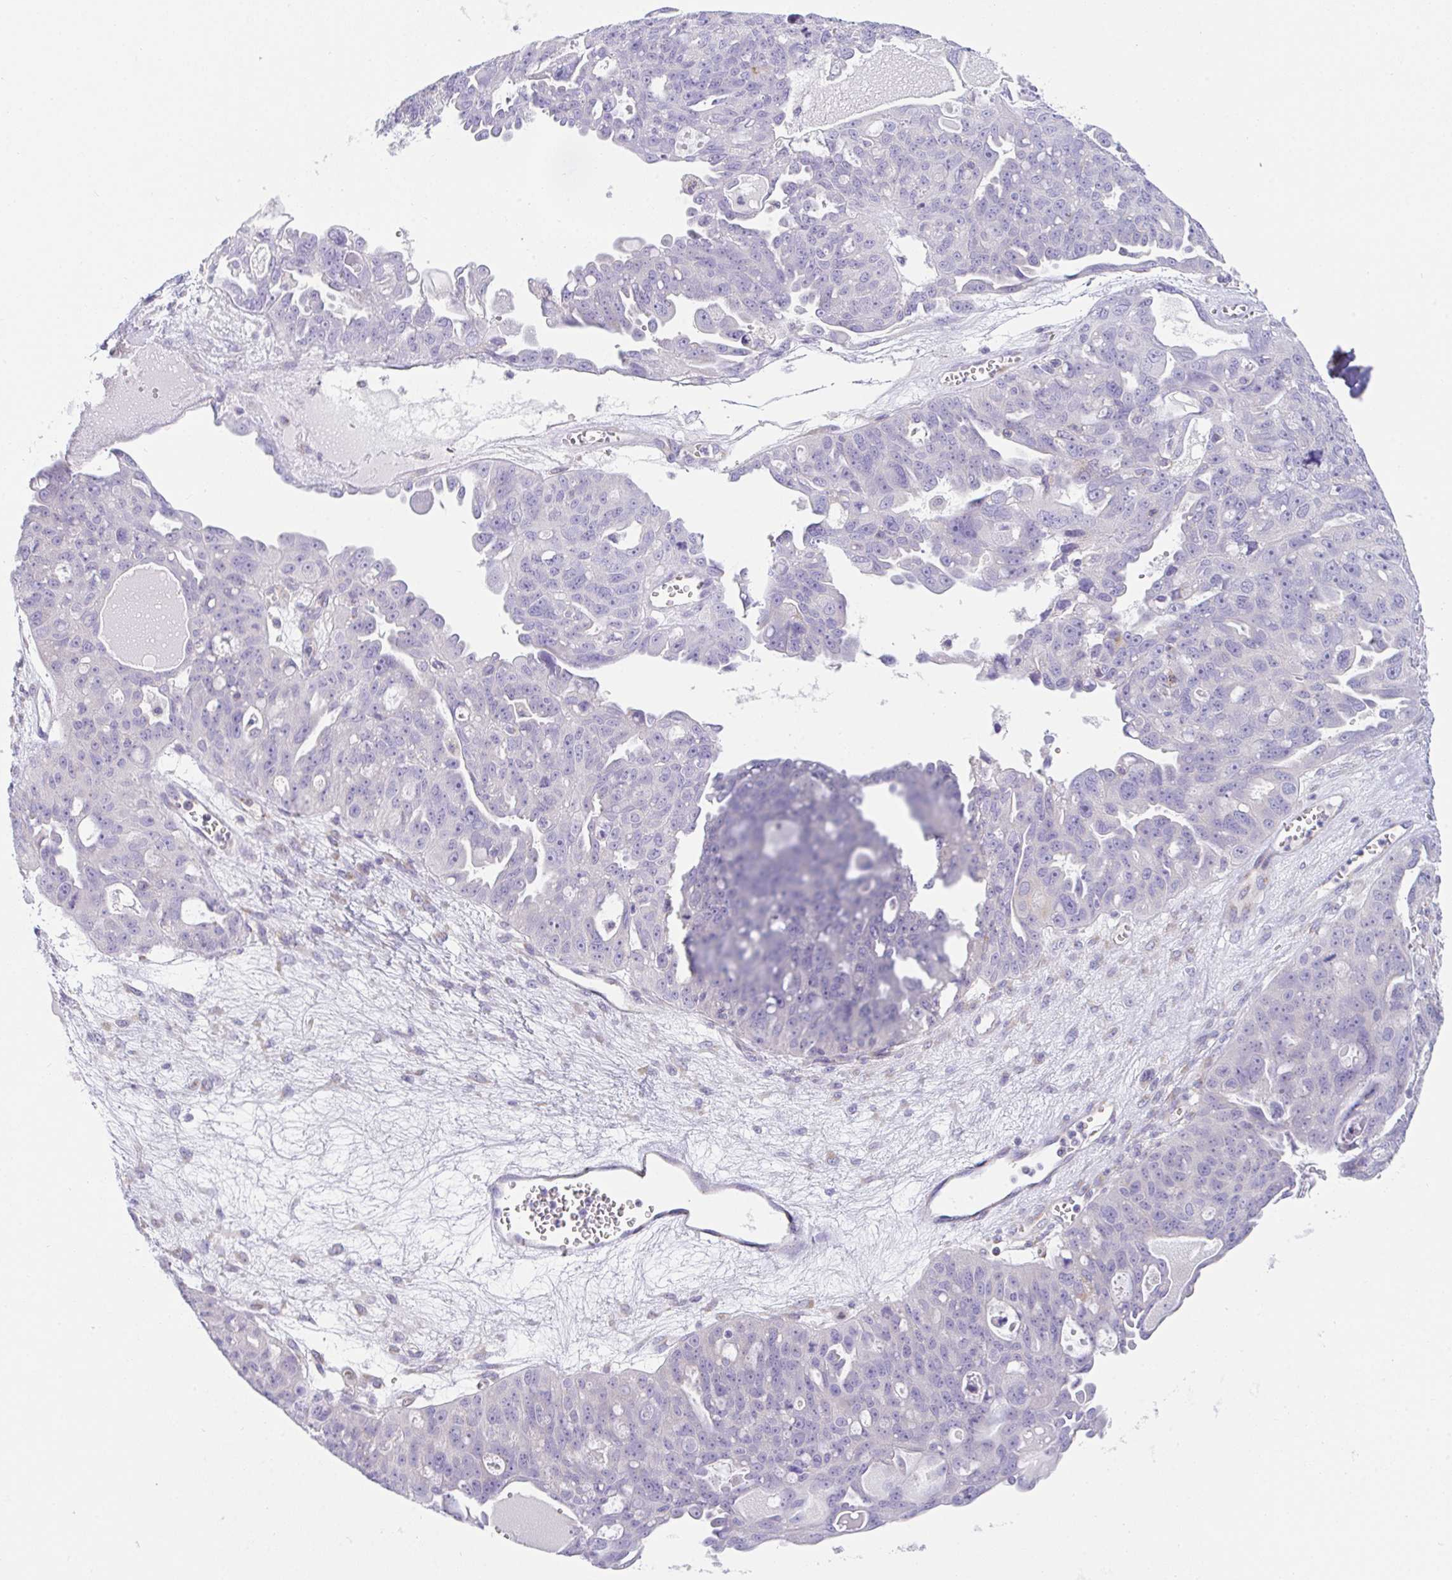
{"staining": {"intensity": "negative", "quantity": "none", "location": "none"}, "tissue": "ovarian cancer", "cell_type": "Tumor cells", "image_type": "cancer", "snomed": [{"axis": "morphology", "description": "Carcinoma, endometroid"}, {"axis": "topography", "description": "Ovary"}], "caption": "Immunohistochemistry image of neoplastic tissue: endometroid carcinoma (ovarian) stained with DAB (3,3'-diaminobenzidine) shows no significant protein staining in tumor cells.", "gene": "MIA3", "patient": {"sex": "female", "age": 70}}